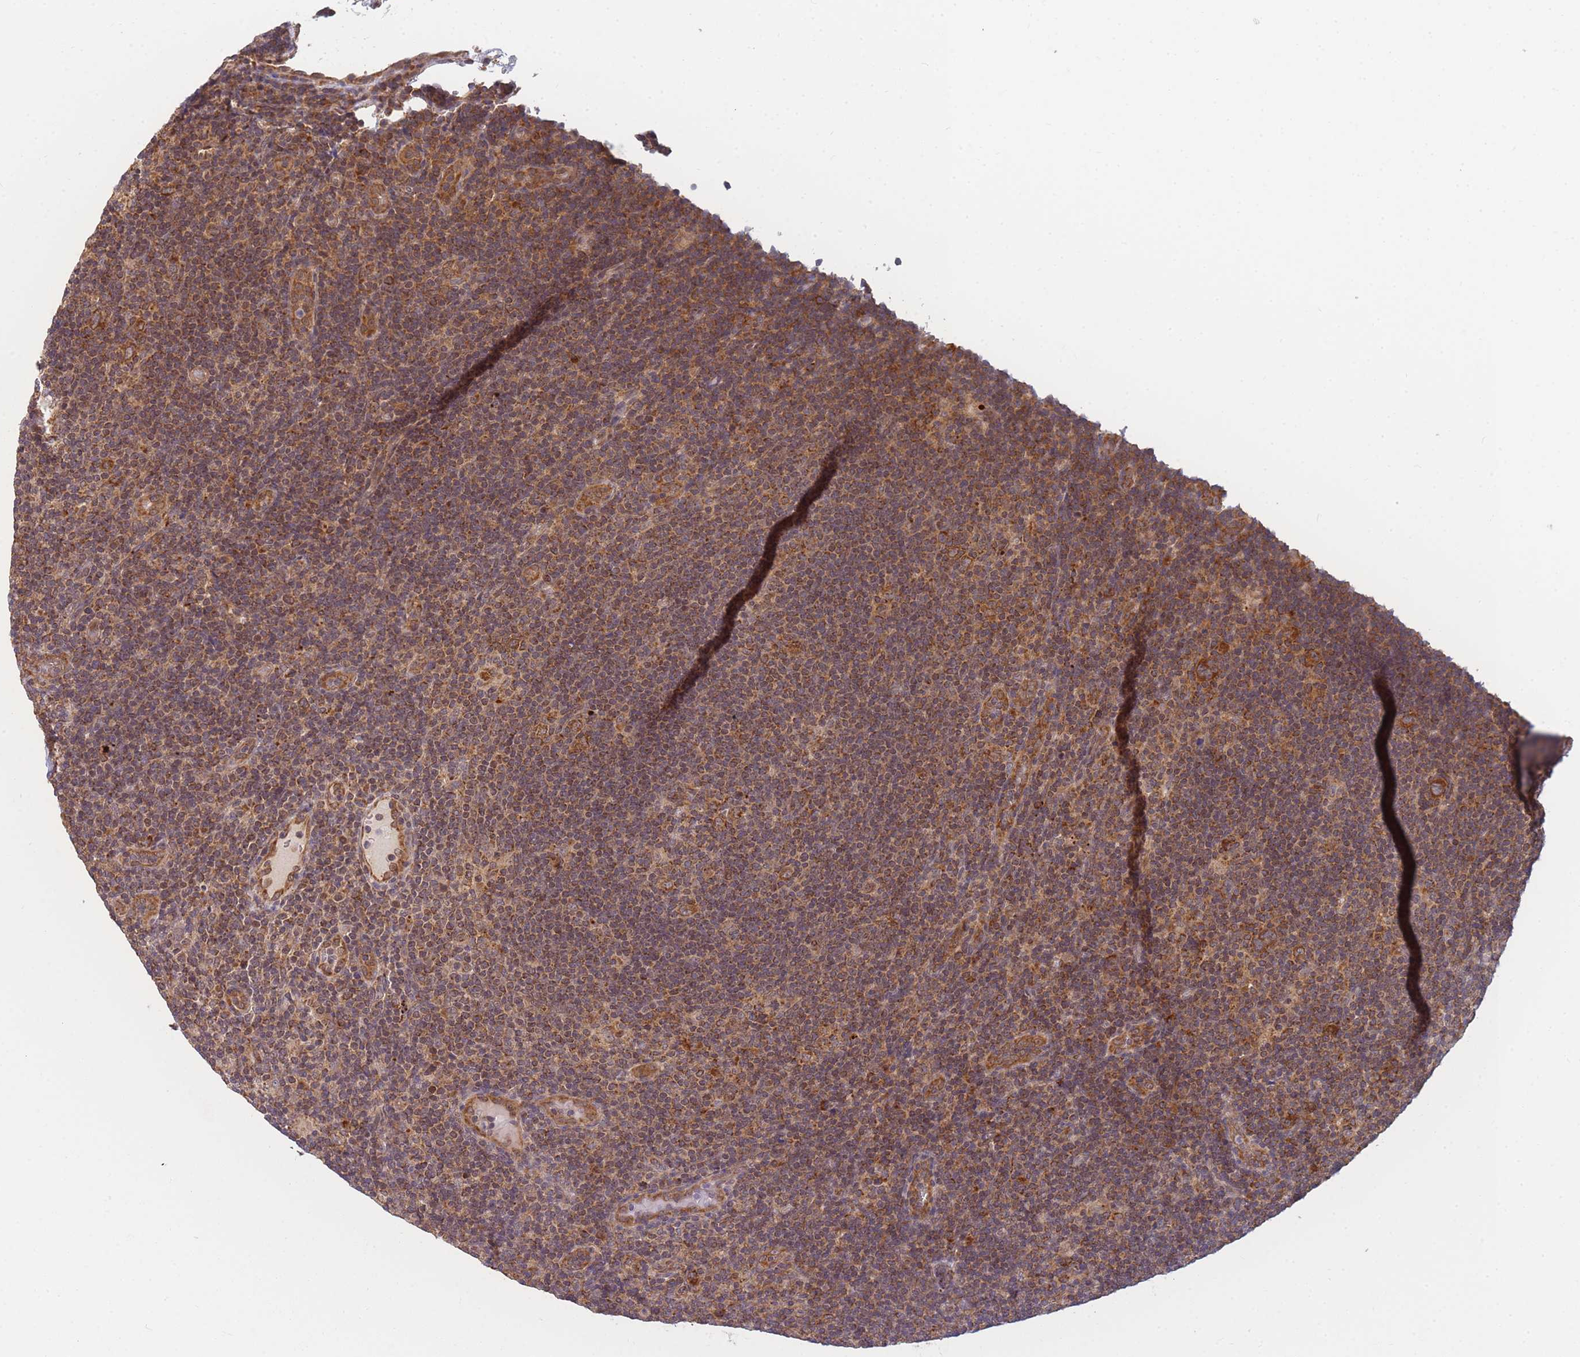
{"staining": {"intensity": "strong", "quantity": ">75%", "location": "cytoplasmic/membranous"}, "tissue": "lymphoma", "cell_type": "Tumor cells", "image_type": "cancer", "snomed": [{"axis": "morphology", "description": "Hodgkin's disease, NOS"}, {"axis": "topography", "description": "Lymph node"}], "caption": "Immunohistochemistry (DAB) staining of human Hodgkin's disease exhibits strong cytoplasmic/membranous protein staining in approximately >75% of tumor cells.", "gene": "MRPL23", "patient": {"sex": "female", "age": 57}}